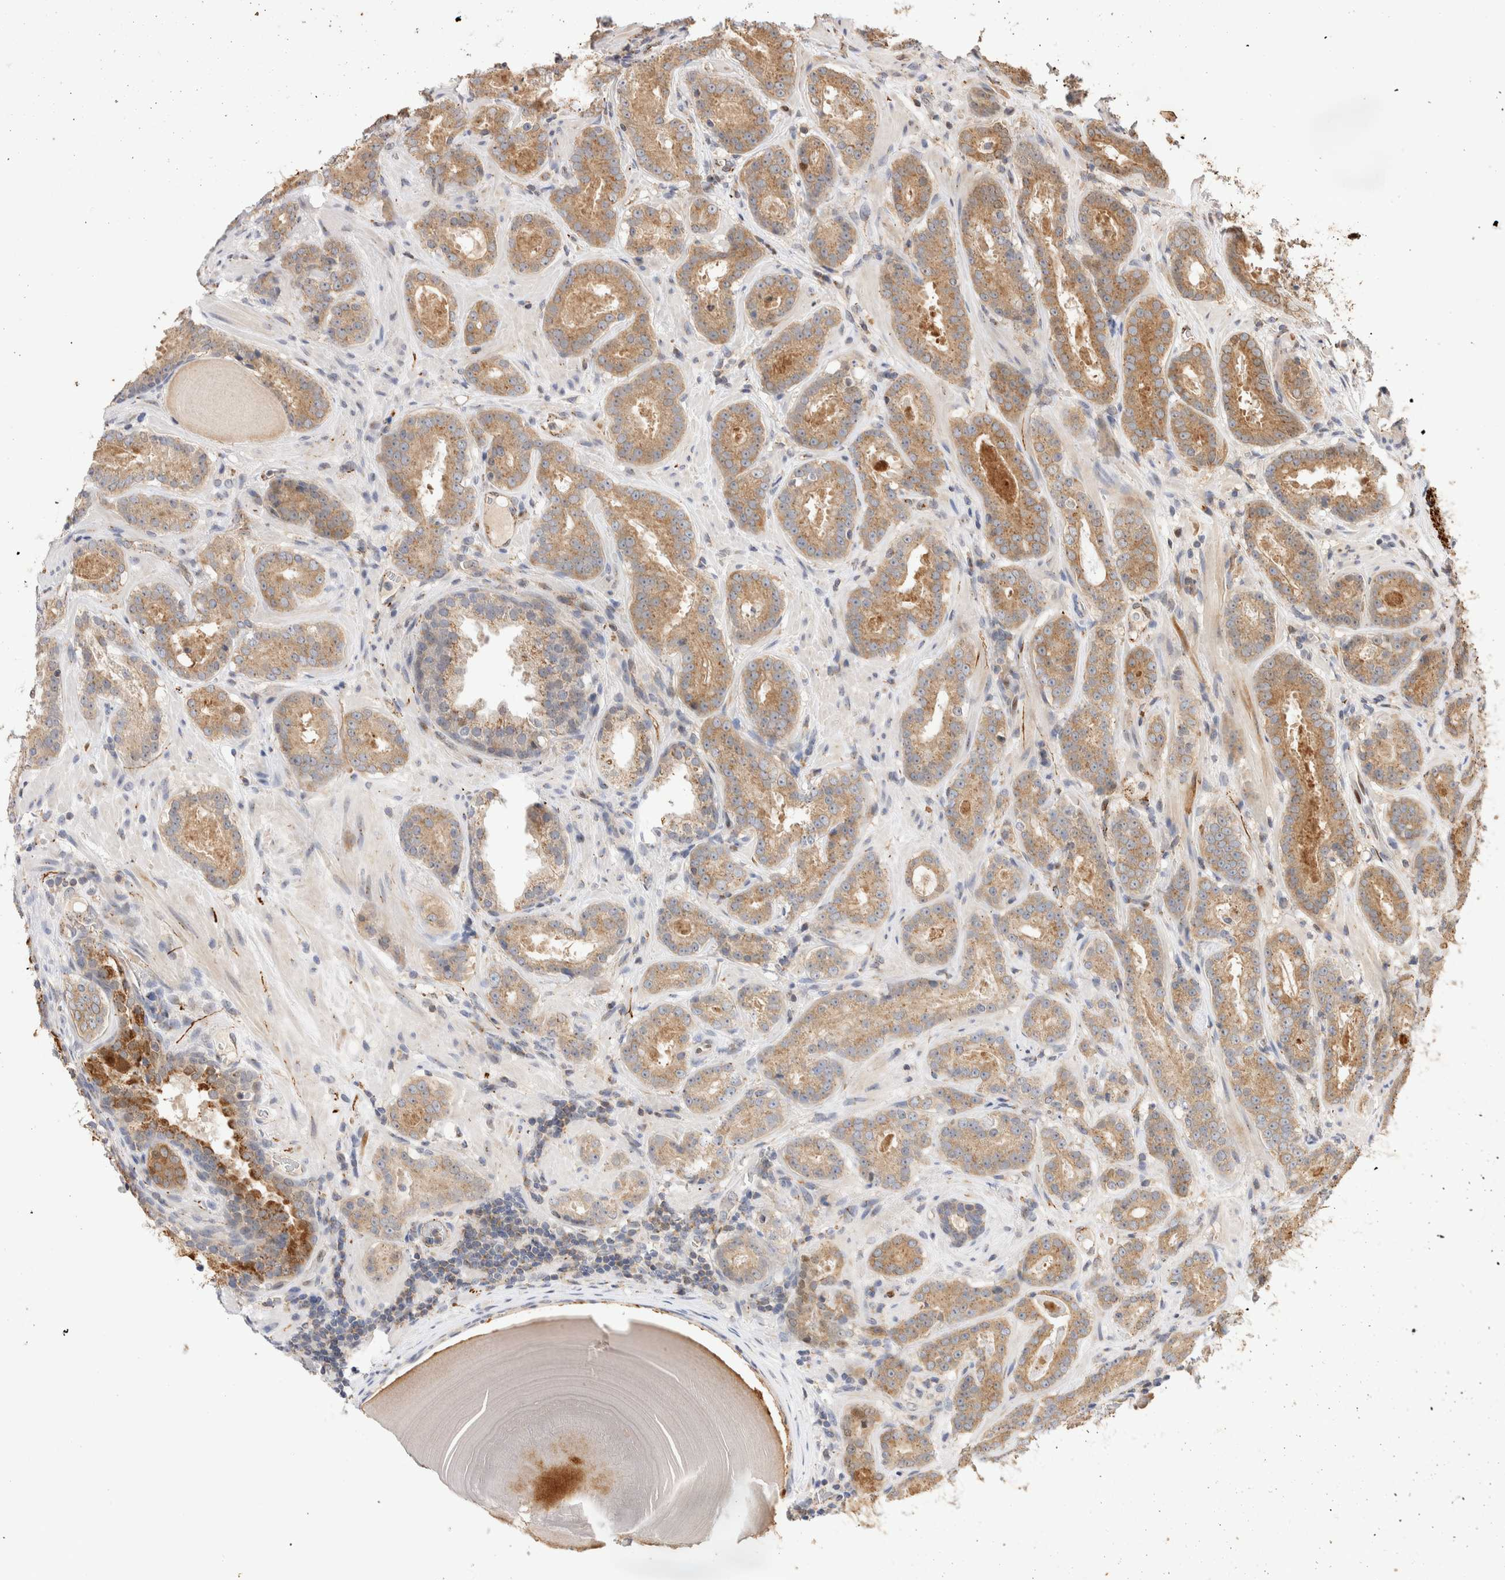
{"staining": {"intensity": "moderate", "quantity": ">75%", "location": "cytoplasmic/membranous"}, "tissue": "prostate cancer", "cell_type": "Tumor cells", "image_type": "cancer", "snomed": [{"axis": "morphology", "description": "Adenocarcinoma, Low grade"}, {"axis": "topography", "description": "Prostate"}], "caption": "This micrograph reveals prostate adenocarcinoma (low-grade) stained with immunohistochemistry (IHC) to label a protein in brown. The cytoplasmic/membranous of tumor cells show moderate positivity for the protein. Nuclei are counter-stained blue.", "gene": "NSMAF", "patient": {"sex": "male", "age": 69}}